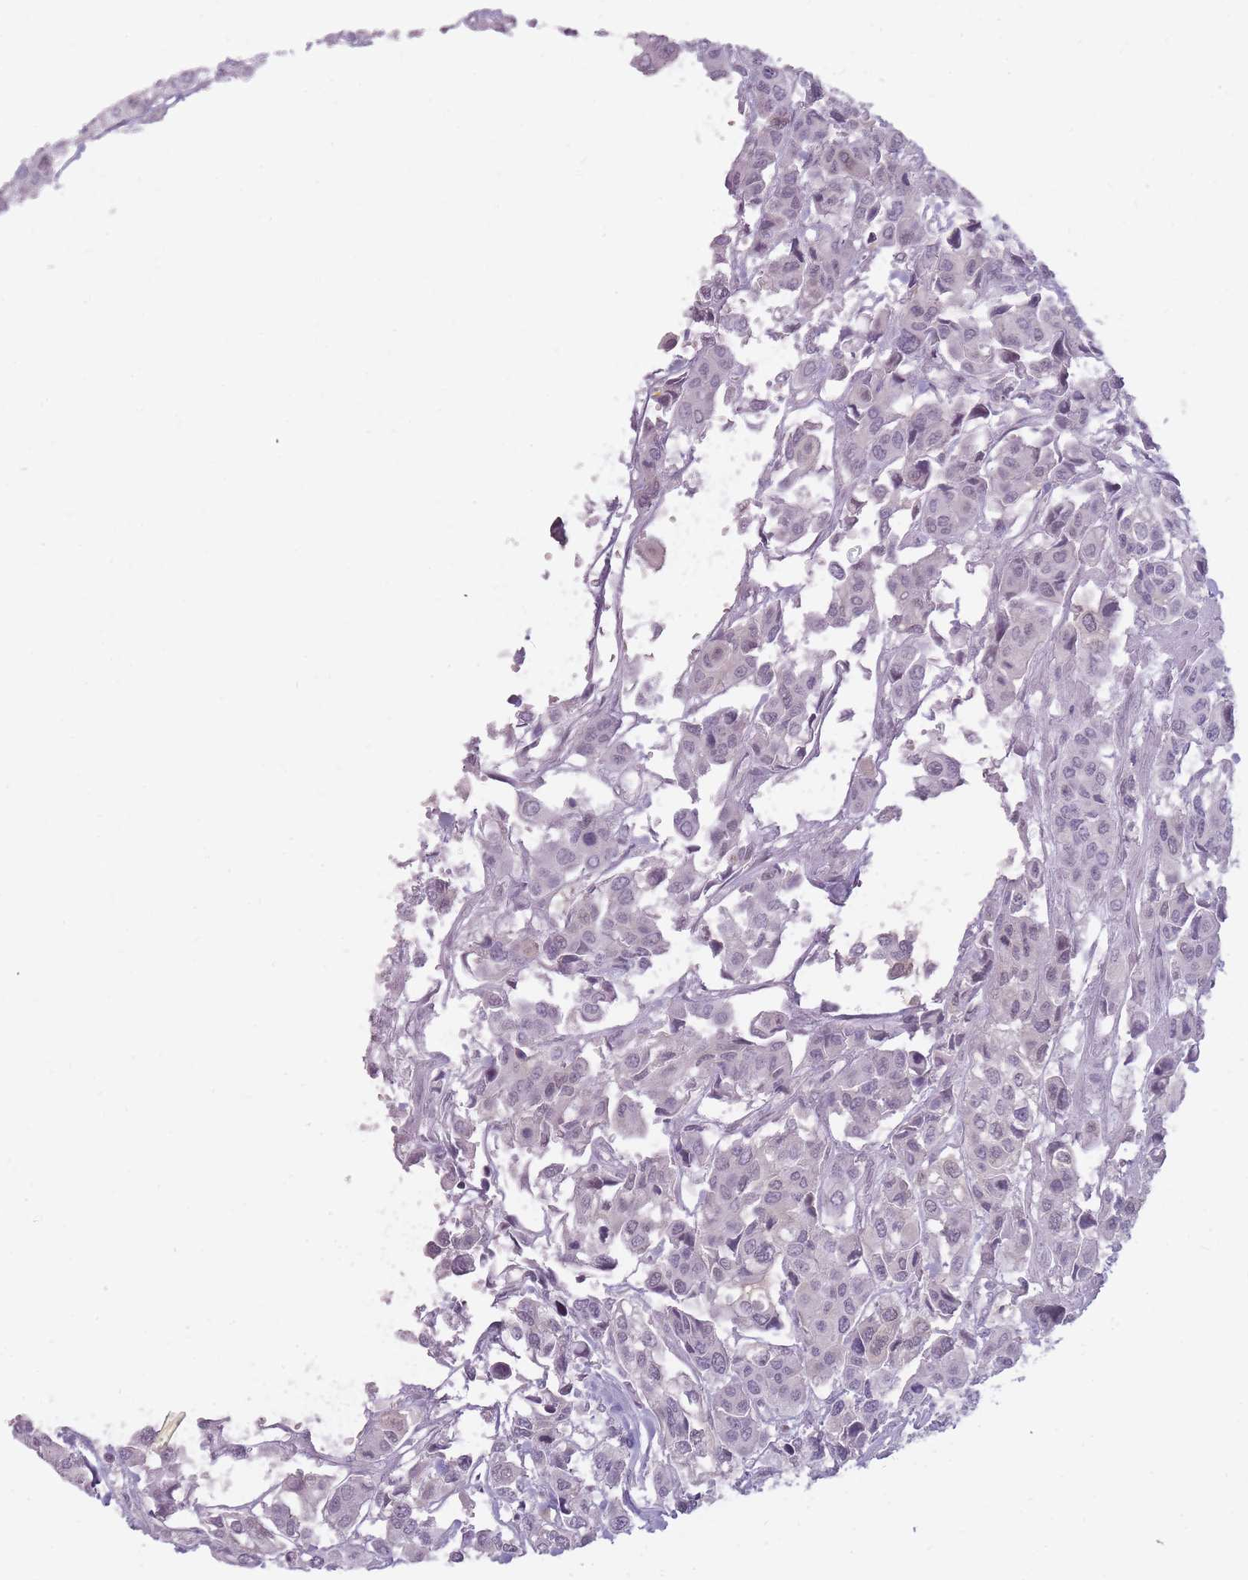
{"staining": {"intensity": "negative", "quantity": "none", "location": "none"}, "tissue": "urothelial cancer", "cell_type": "Tumor cells", "image_type": "cancer", "snomed": [{"axis": "morphology", "description": "Urothelial carcinoma, High grade"}, {"axis": "topography", "description": "Urinary bladder"}], "caption": "A high-resolution micrograph shows immunohistochemistry staining of urothelial carcinoma (high-grade), which shows no significant positivity in tumor cells. The staining is performed using DAB brown chromogen with nuclei counter-stained in using hematoxylin.", "gene": "POMZP3", "patient": {"sex": "male", "age": 67}}